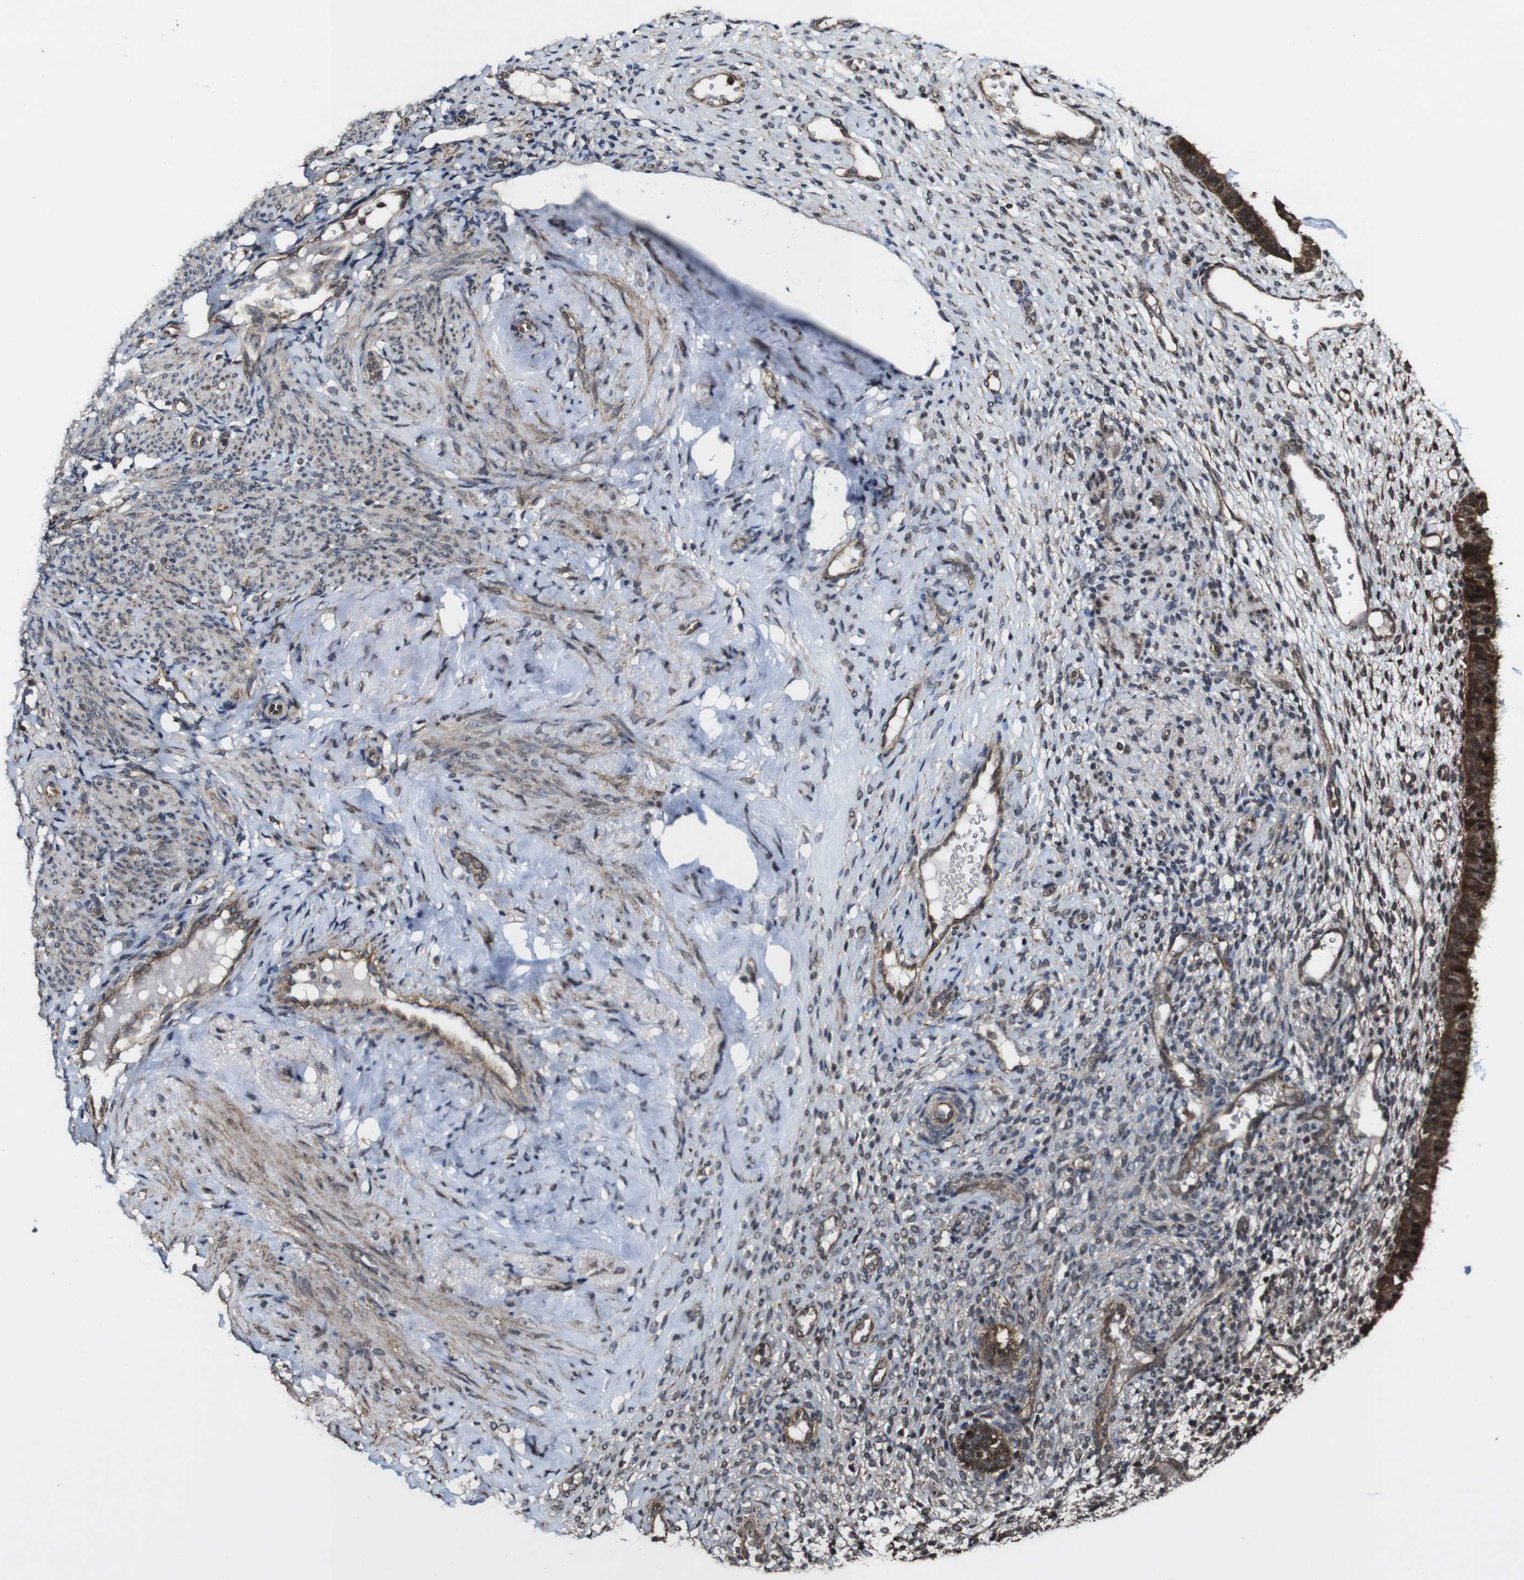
{"staining": {"intensity": "negative", "quantity": "none", "location": "none"}, "tissue": "endometrium", "cell_type": "Cells in endometrial stroma", "image_type": "normal", "snomed": [{"axis": "morphology", "description": "Normal tissue, NOS"}, {"axis": "topography", "description": "Endometrium"}], "caption": "Immunohistochemistry histopathology image of normal endometrium: endometrium stained with DAB (3,3'-diaminobenzidine) shows no significant protein expression in cells in endometrial stroma. Brightfield microscopy of IHC stained with DAB (brown) and hematoxylin (blue), captured at high magnification.", "gene": "BTN3A3", "patient": {"sex": "female", "age": 61}}